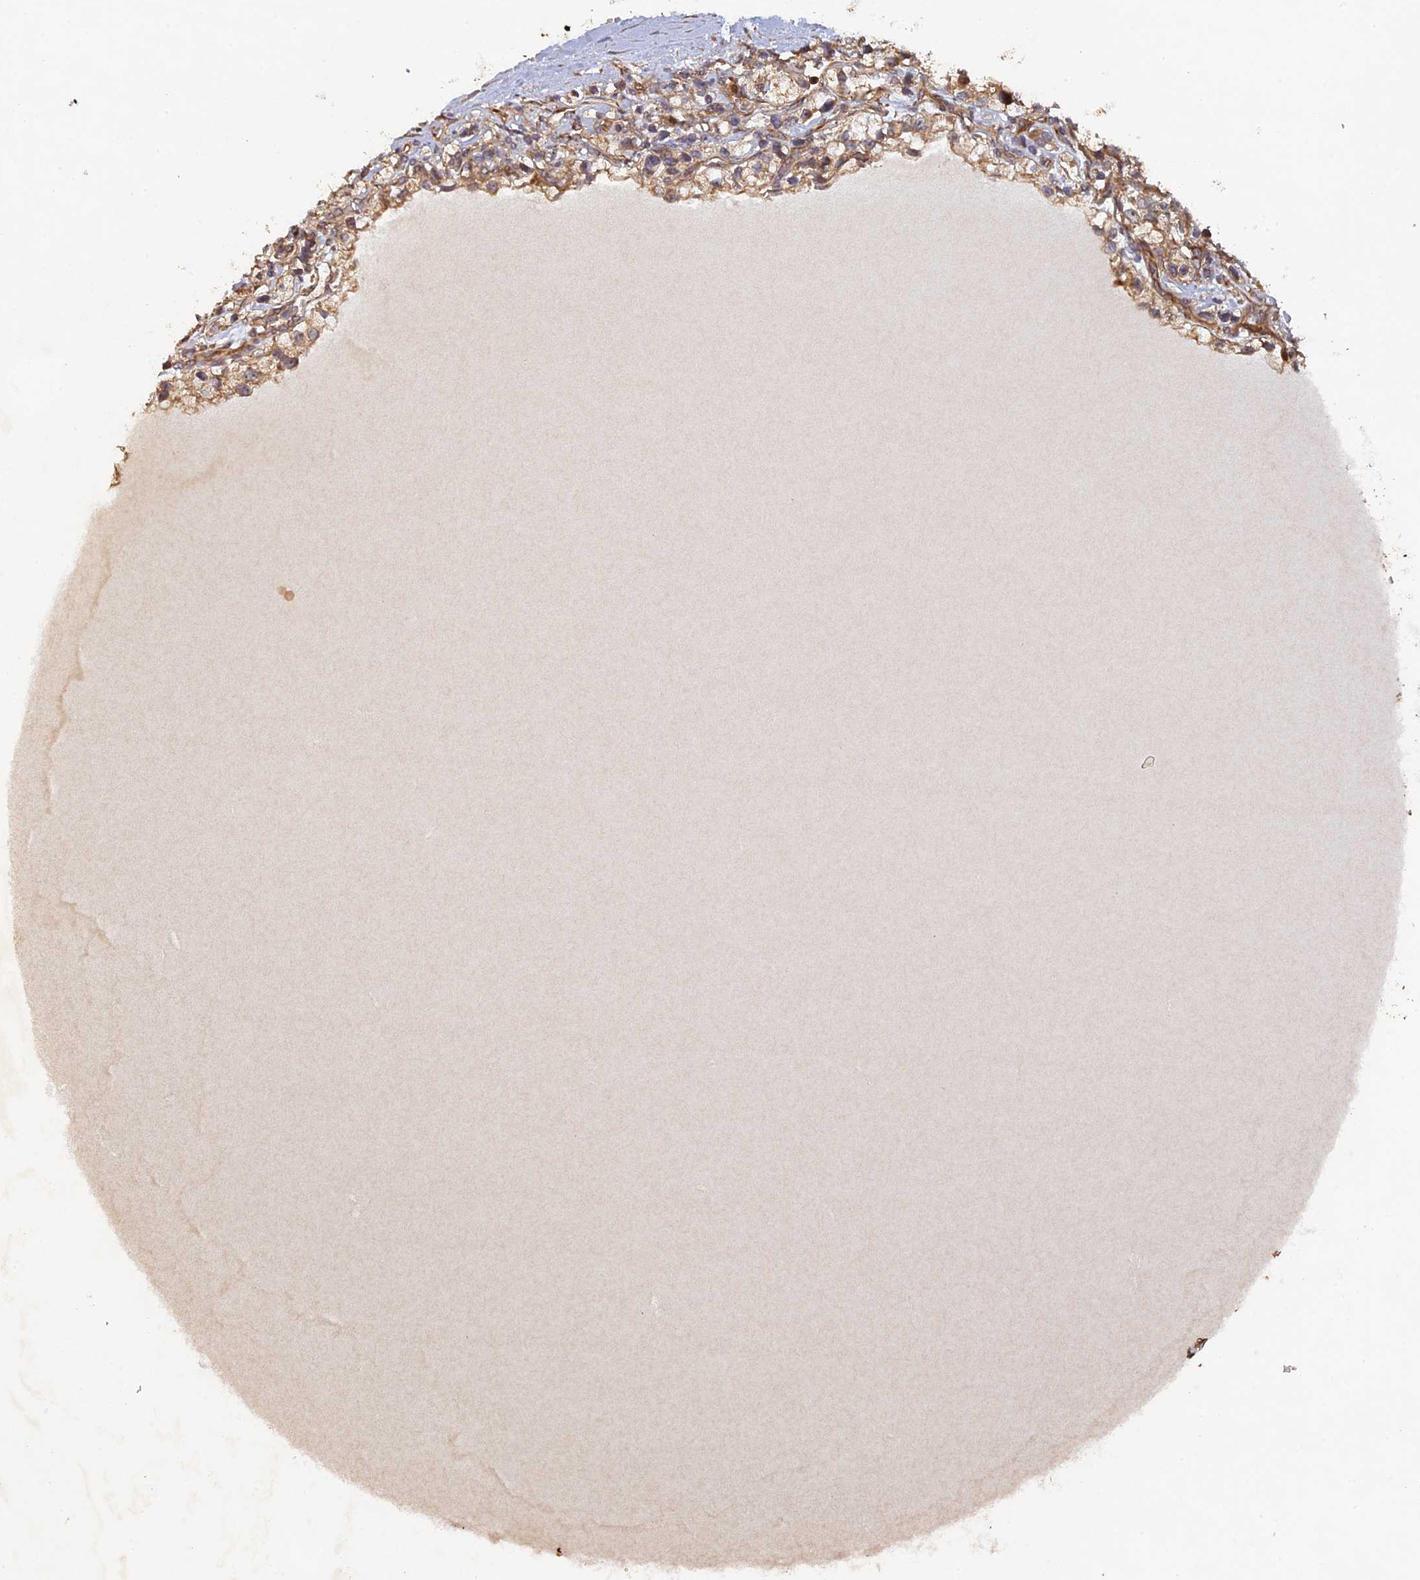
{"staining": {"intensity": "moderate", "quantity": ">75%", "location": "cytoplasmic/membranous"}, "tissue": "renal cancer", "cell_type": "Tumor cells", "image_type": "cancer", "snomed": [{"axis": "morphology", "description": "Adenocarcinoma, NOS"}, {"axis": "topography", "description": "Kidney"}], "caption": "The micrograph demonstrates staining of renal cancer (adenocarcinoma), revealing moderate cytoplasmic/membranous protein positivity (brown color) within tumor cells. (brown staining indicates protein expression, while blue staining denotes nuclei).", "gene": "VPS37C", "patient": {"sex": "female", "age": 57}}